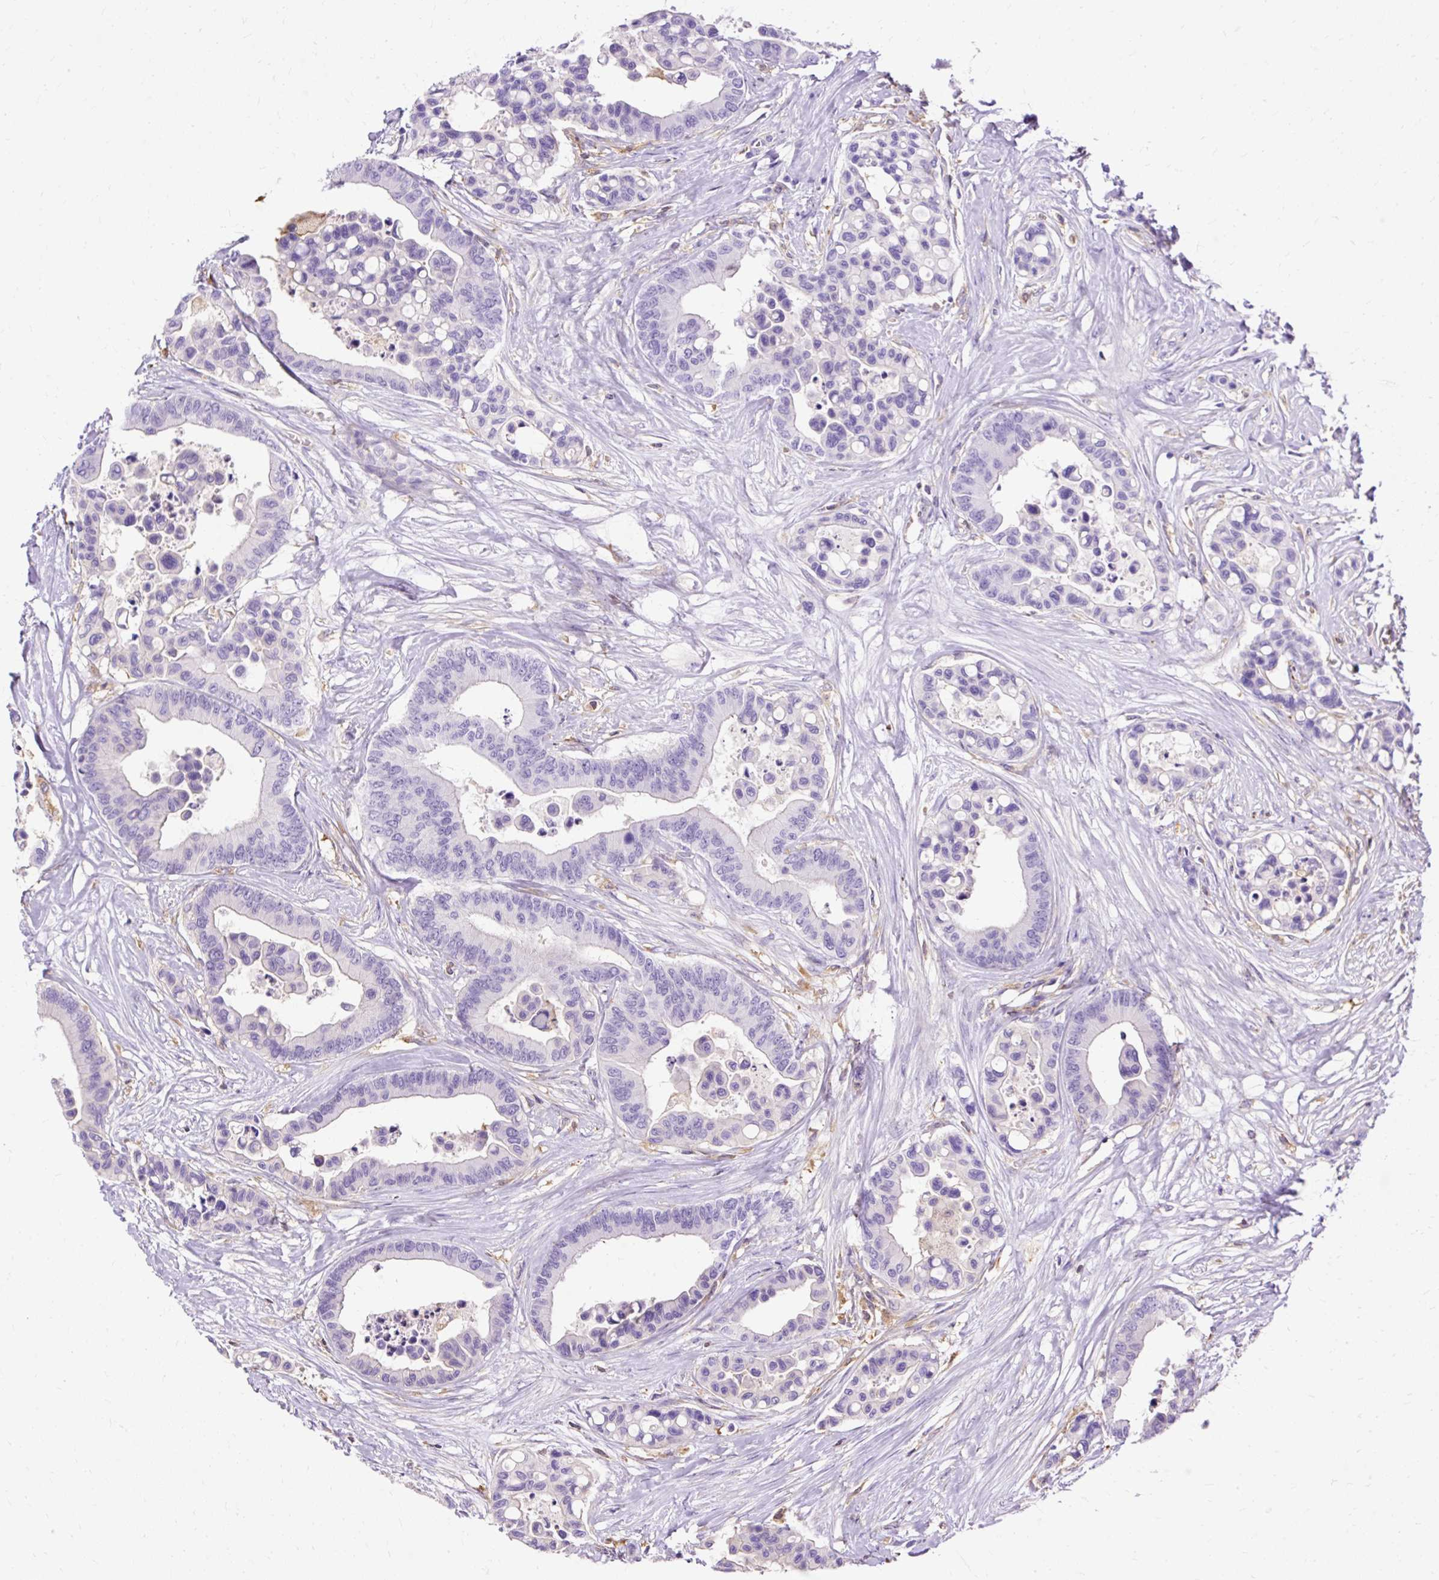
{"staining": {"intensity": "negative", "quantity": "none", "location": "none"}, "tissue": "colorectal cancer", "cell_type": "Tumor cells", "image_type": "cancer", "snomed": [{"axis": "morphology", "description": "Adenocarcinoma, NOS"}, {"axis": "topography", "description": "Colon"}], "caption": "DAB immunohistochemical staining of human colorectal cancer reveals no significant staining in tumor cells. The staining is performed using DAB (3,3'-diaminobenzidine) brown chromogen with nuclei counter-stained in using hematoxylin.", "gene": "TWF2", "patient": {"sex": "male", "age": 82}}